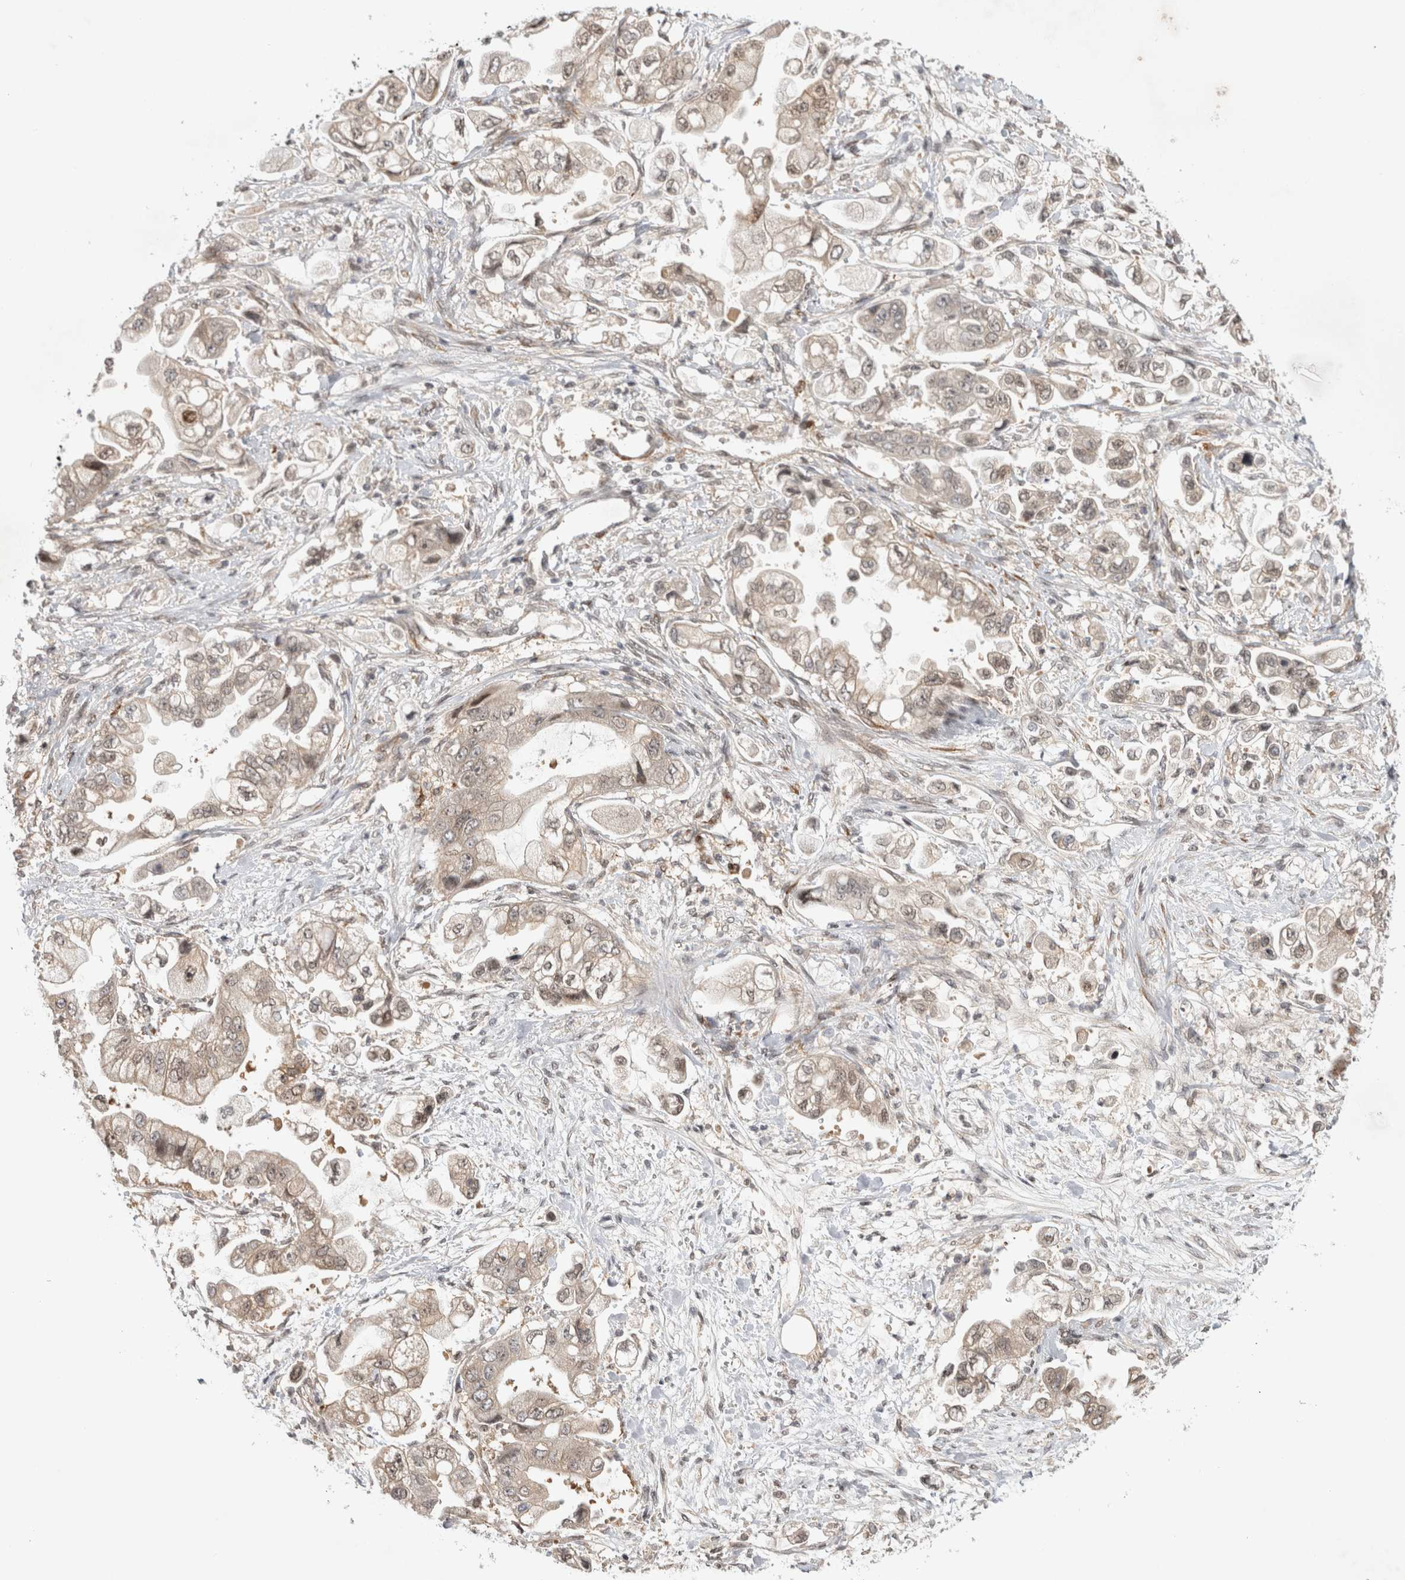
{"staining": {"intensity": "weak", "quantity": ">75%", "location": "nuclear"}, "tissue": "stomach cancer", "cell_type": "Tumor cells", "image_type": "cancer", "snomed": [{"axis": "morphology", "description": "Adenocarcinoma, NOS"}, {"axis": "topography", "description": "Stomach"}], "caption": "Protein expression analysis of adenocarcinoma (stomach) shows weak nuclear positivity in approximately >75% of tumor cells.", "gene": "ZNF318", "patient": {"sex": "male", "age": 62}}